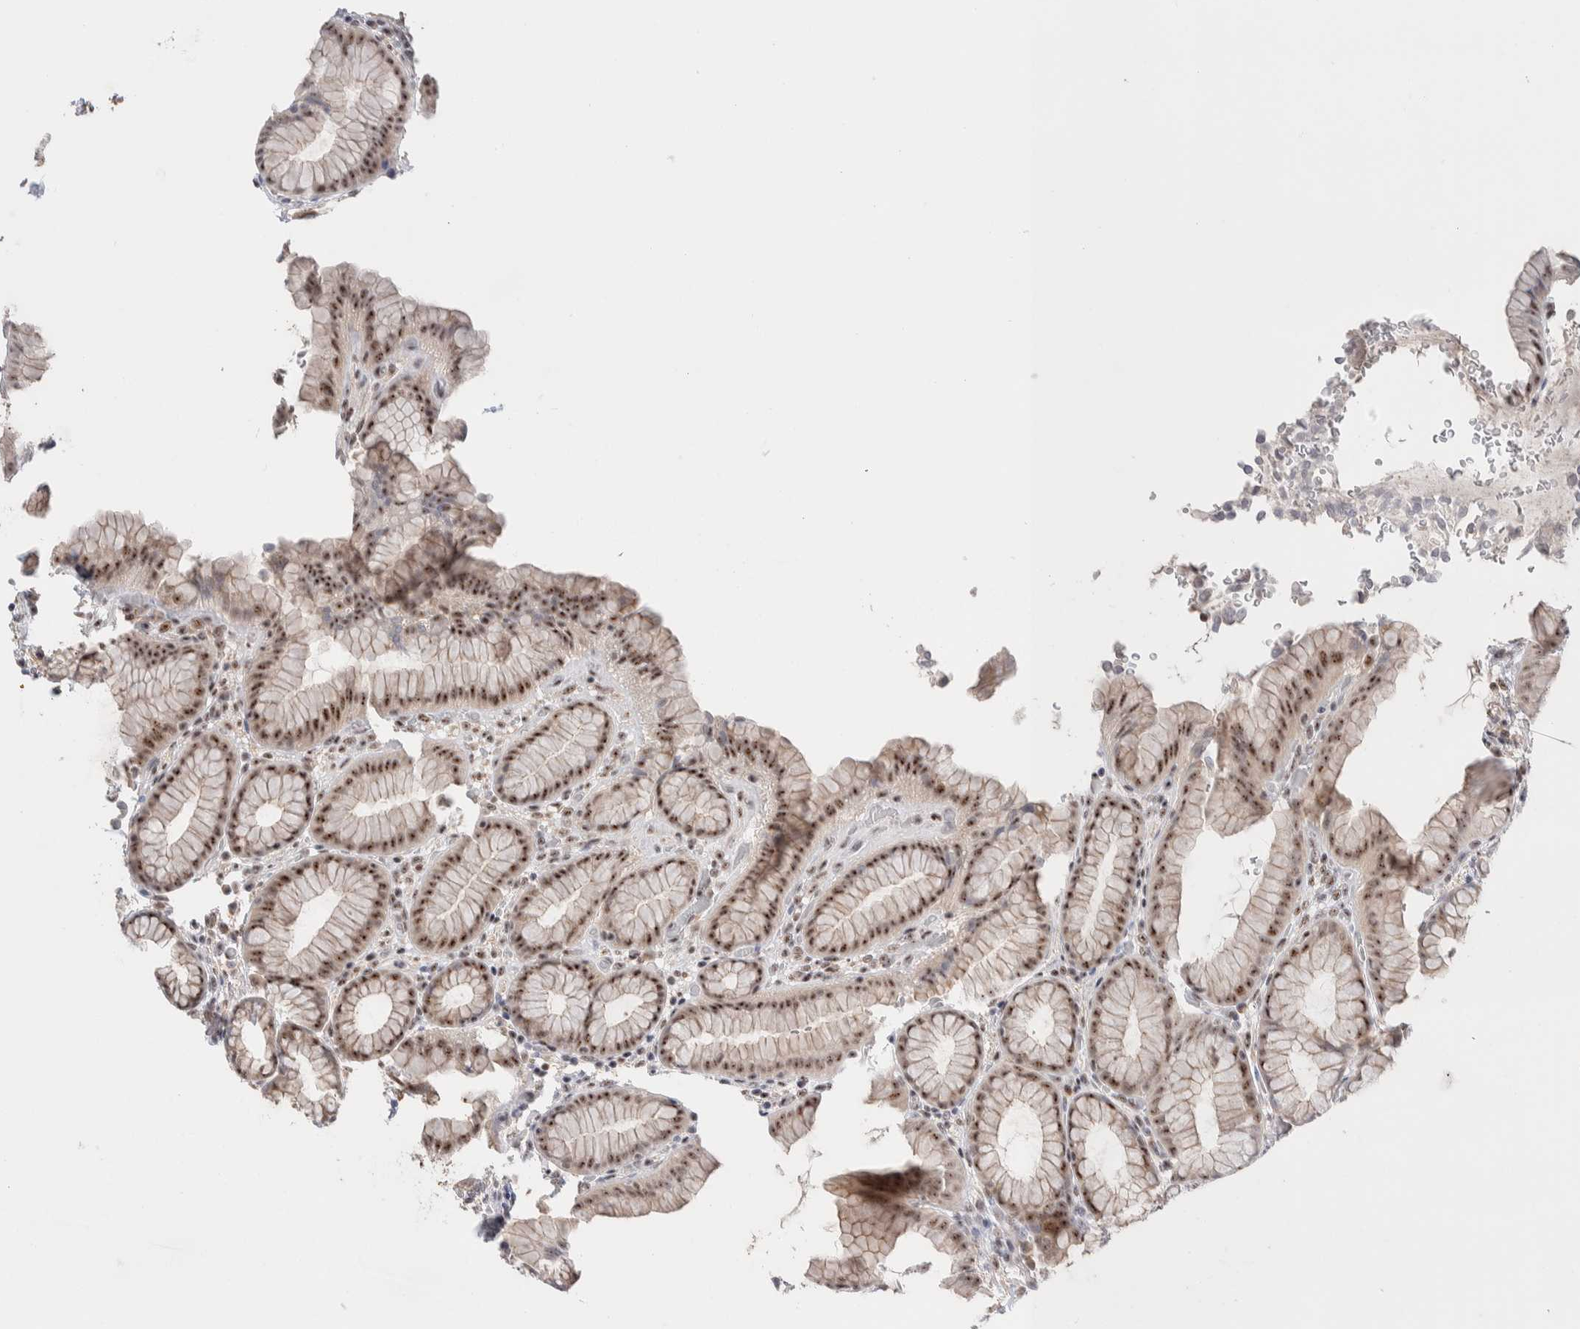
{"staining": {"intensity": "strong", "quantity": "25%-75%", "location": "cytoplasmic/membranous,nuclear"}, "tissue": "stomach", "cell_type": "Glandular cells", "image_type": "normal", "snomed": [{"axis": "morphology", "description": "Normal tissue, NOS"}, {"axis": "topography", "description": "Stomach"}], "caption": "The micrograph displays immunohistochemical staining of normal stomach. There is strong cytoplasmic/membranous,nuclear expression is identified in about 25%-75% of glandular cells.", "gene": "ZNF695", "patient": {"sex": "male", "age": 42}}